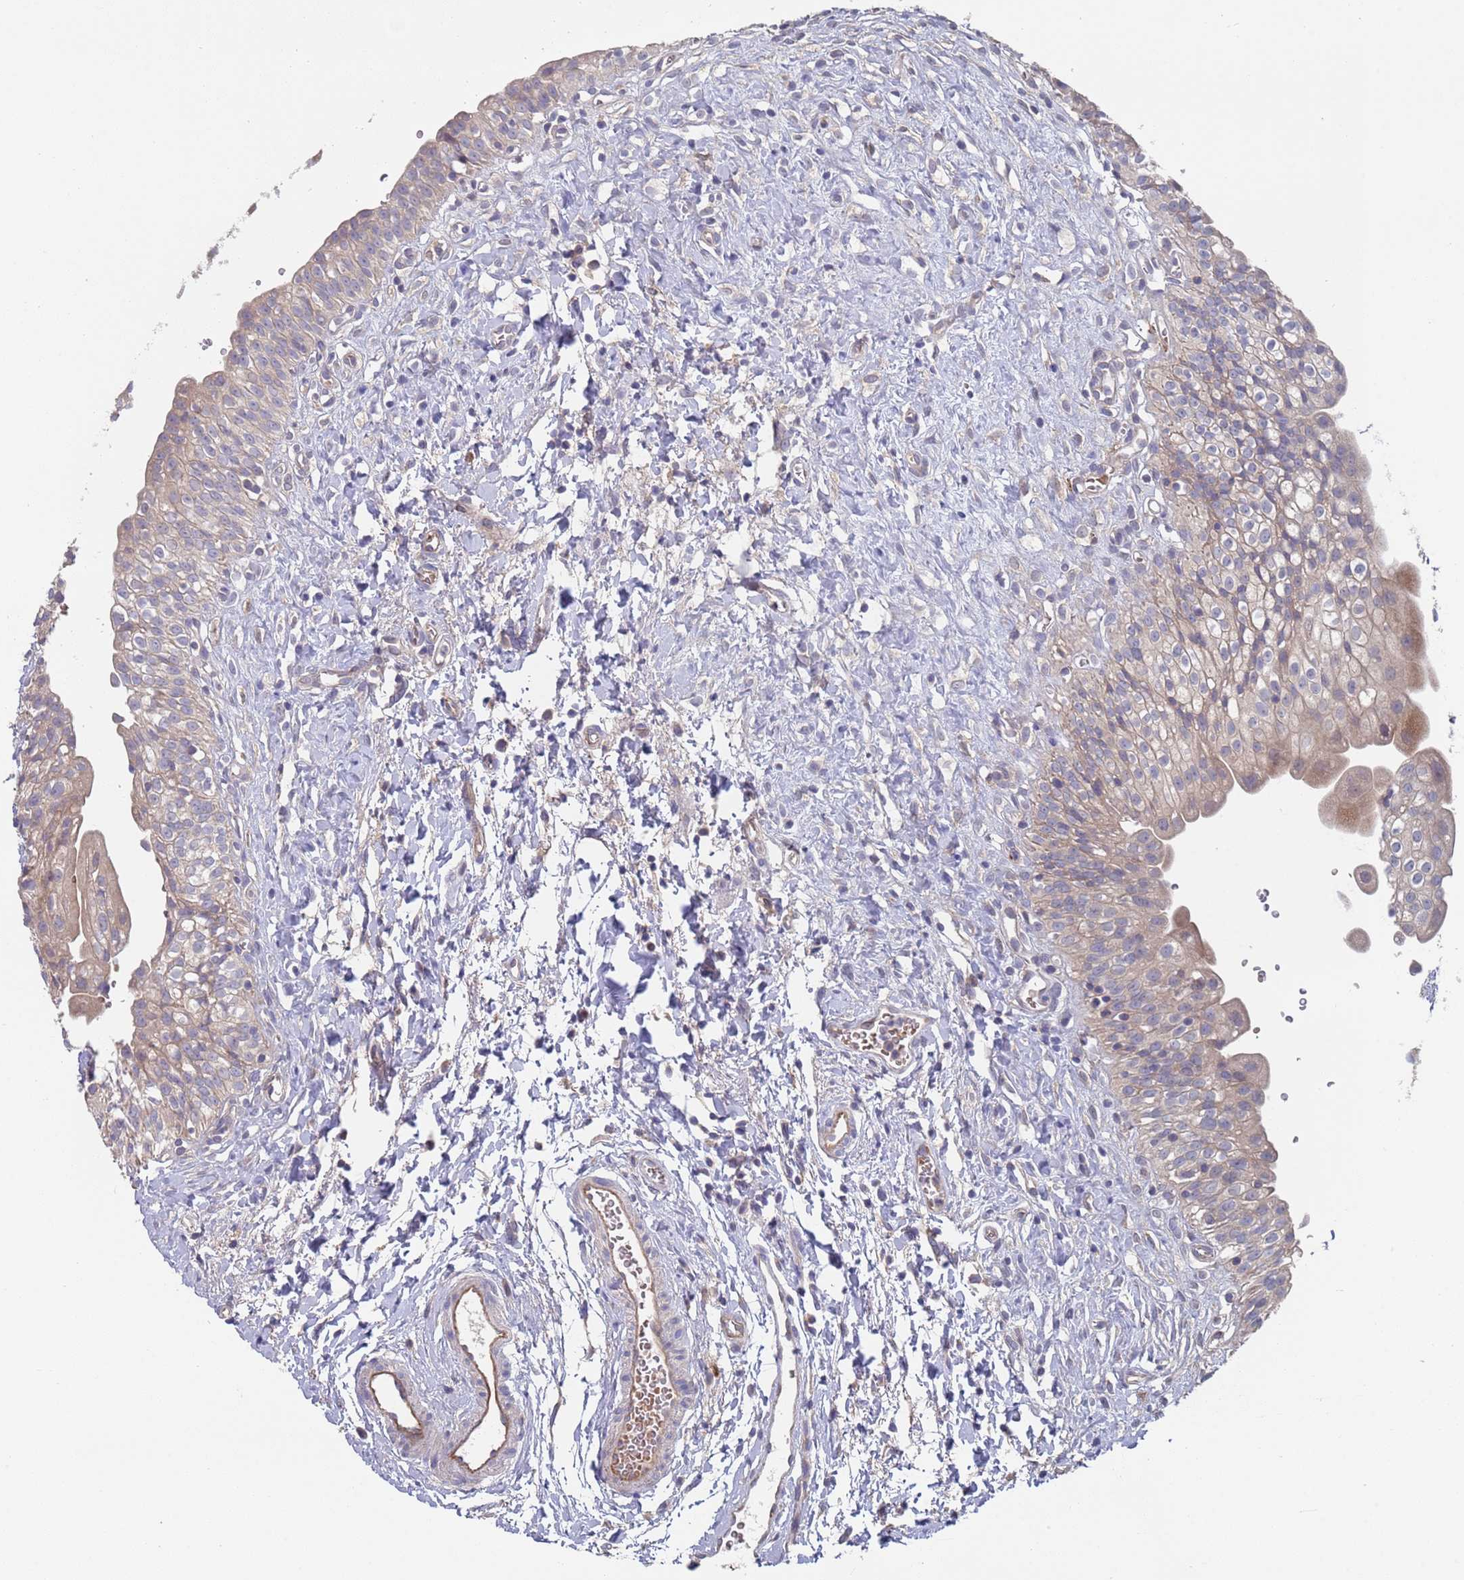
{"staining": {"intensity": "weak", "quantity": "<25%", "location": "cytoplasmic/membranous"}, "tissue": "urinary bladder", "cell_type": "Urothelial cells", "image_type": "normal", "snomed": [{"axis": "morphology", "description": "Normal tissue, NOS"}, {"axis": "topography", "description": "Urinary bladder"}], "caption": "DAB immunohistochemical staining of unremarkable human urinary bladder exhibits no significant positivity in urothelial cells.", "gene": "MALRD1", "patient": {"sex": "male", "age": 51}}